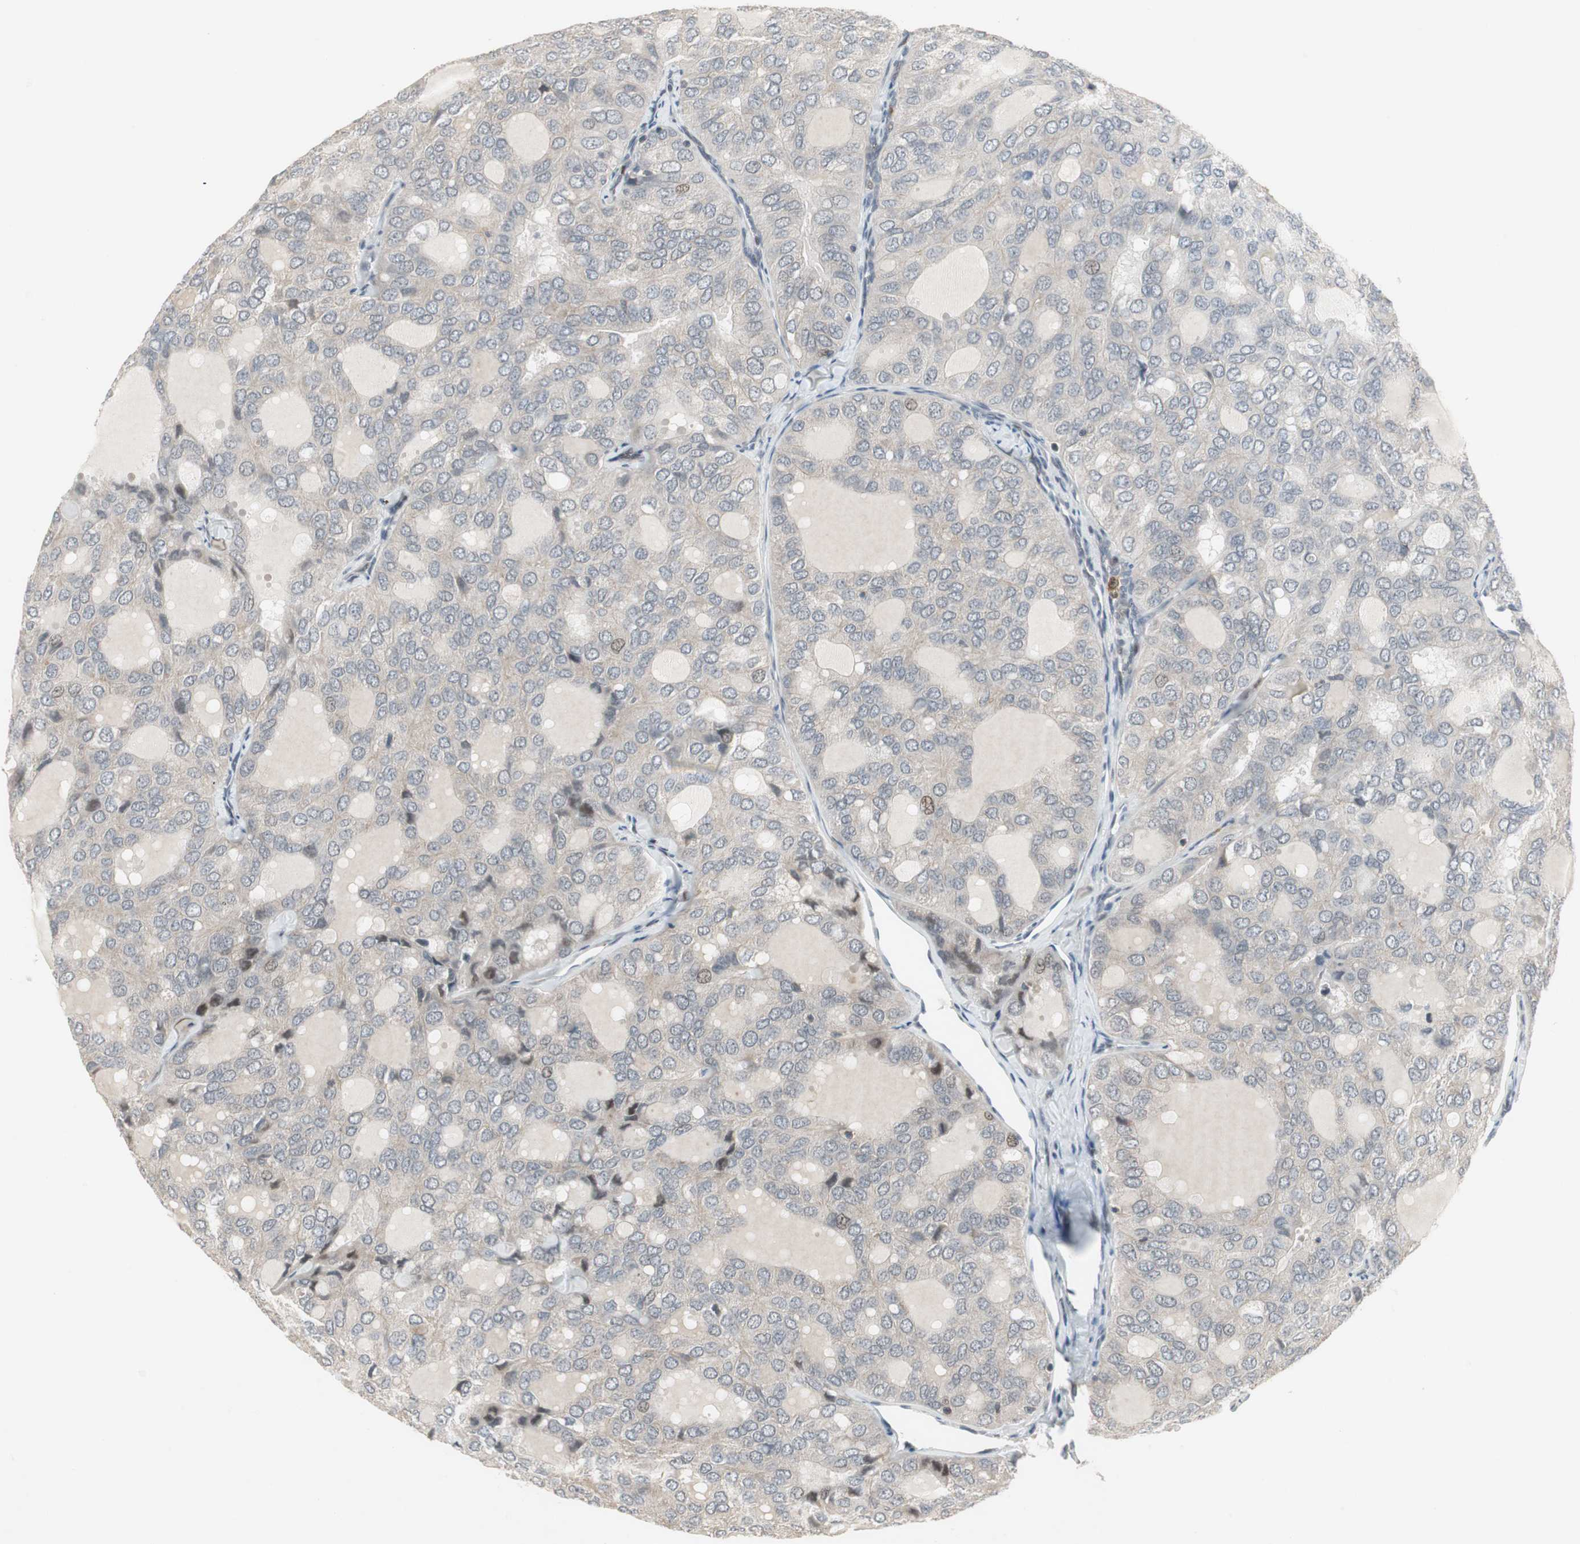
{"staining": {"intensity": "weak", "quantity": "<25%", "location": "nuclear"}, "tissue": "thyroid cancer", "cell_type": "Tumor cells", "image_type": "cancer", "snomed": [{"axis": "morphology", "description": "Follicular adenoma carcinoma, NOS"}, {"axis": "topography", "description": "Thyroid gland"}], "caption": "Immunohistochemical staining of thyroid follicular adenoma carcinoma demonstrates no significant staining in tumor cells.", "gene": "SNX4", "patient": {"sex": "male", "age": 75}}